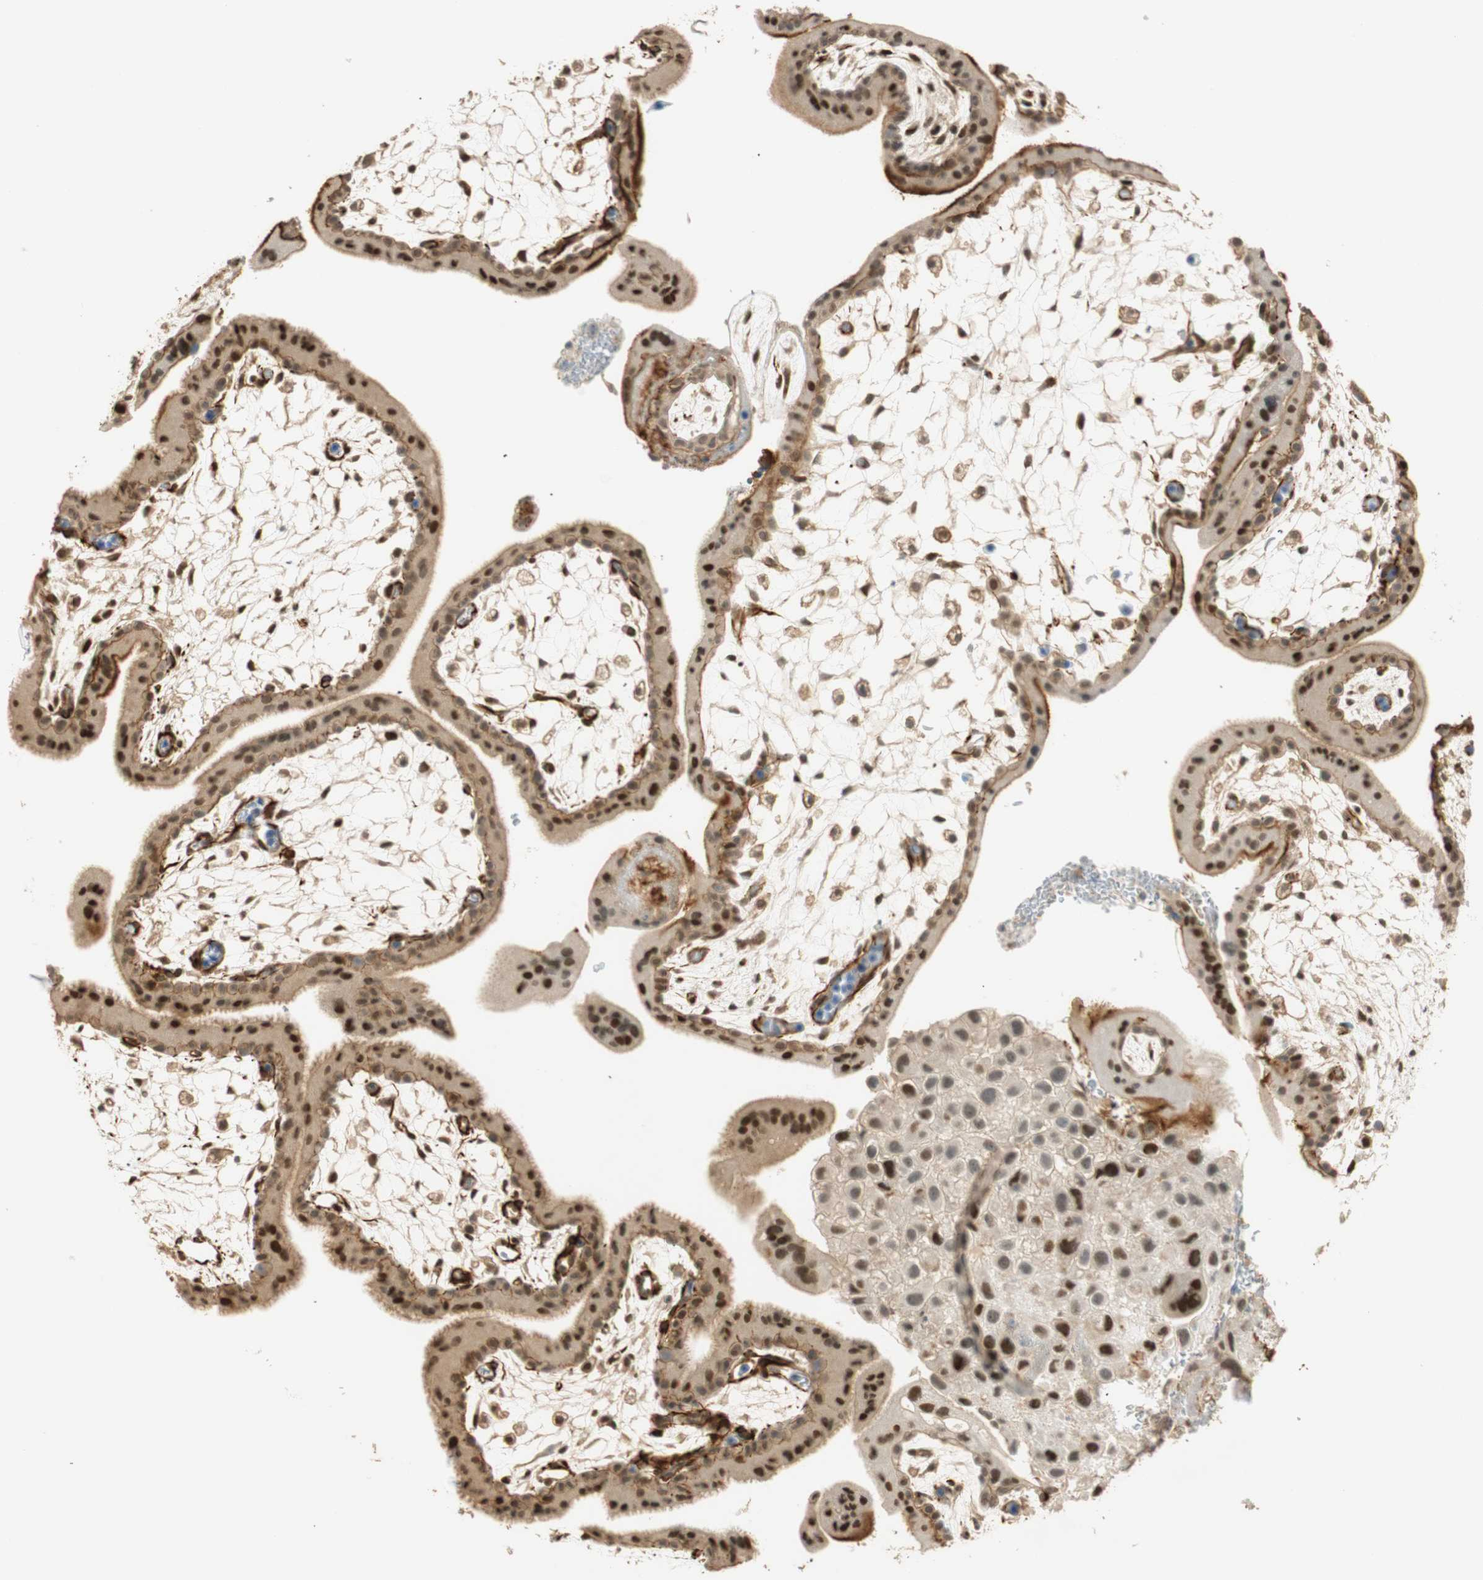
{"staining": {"intensity": "weak", "quantity": ">75%", "location": "cytoplasmic/membranous,nuclear"}, "tissue": "placenta", "cell_type": "Decidual cells", "image_type": "normal", "snomed": [{"axis": "morphology", "description": "Normal tissue, NOS"}, {"axis": "topography", "description": "Placenta"}], "caption": "Immunohistochemical staining of benign human placenta exhibits weak cytoplasmic/membranous,nuclear protein positivity in approximately >75% of decidual cells.", "gene": "NES", "patient": {"sex": "female", "age": 35}}